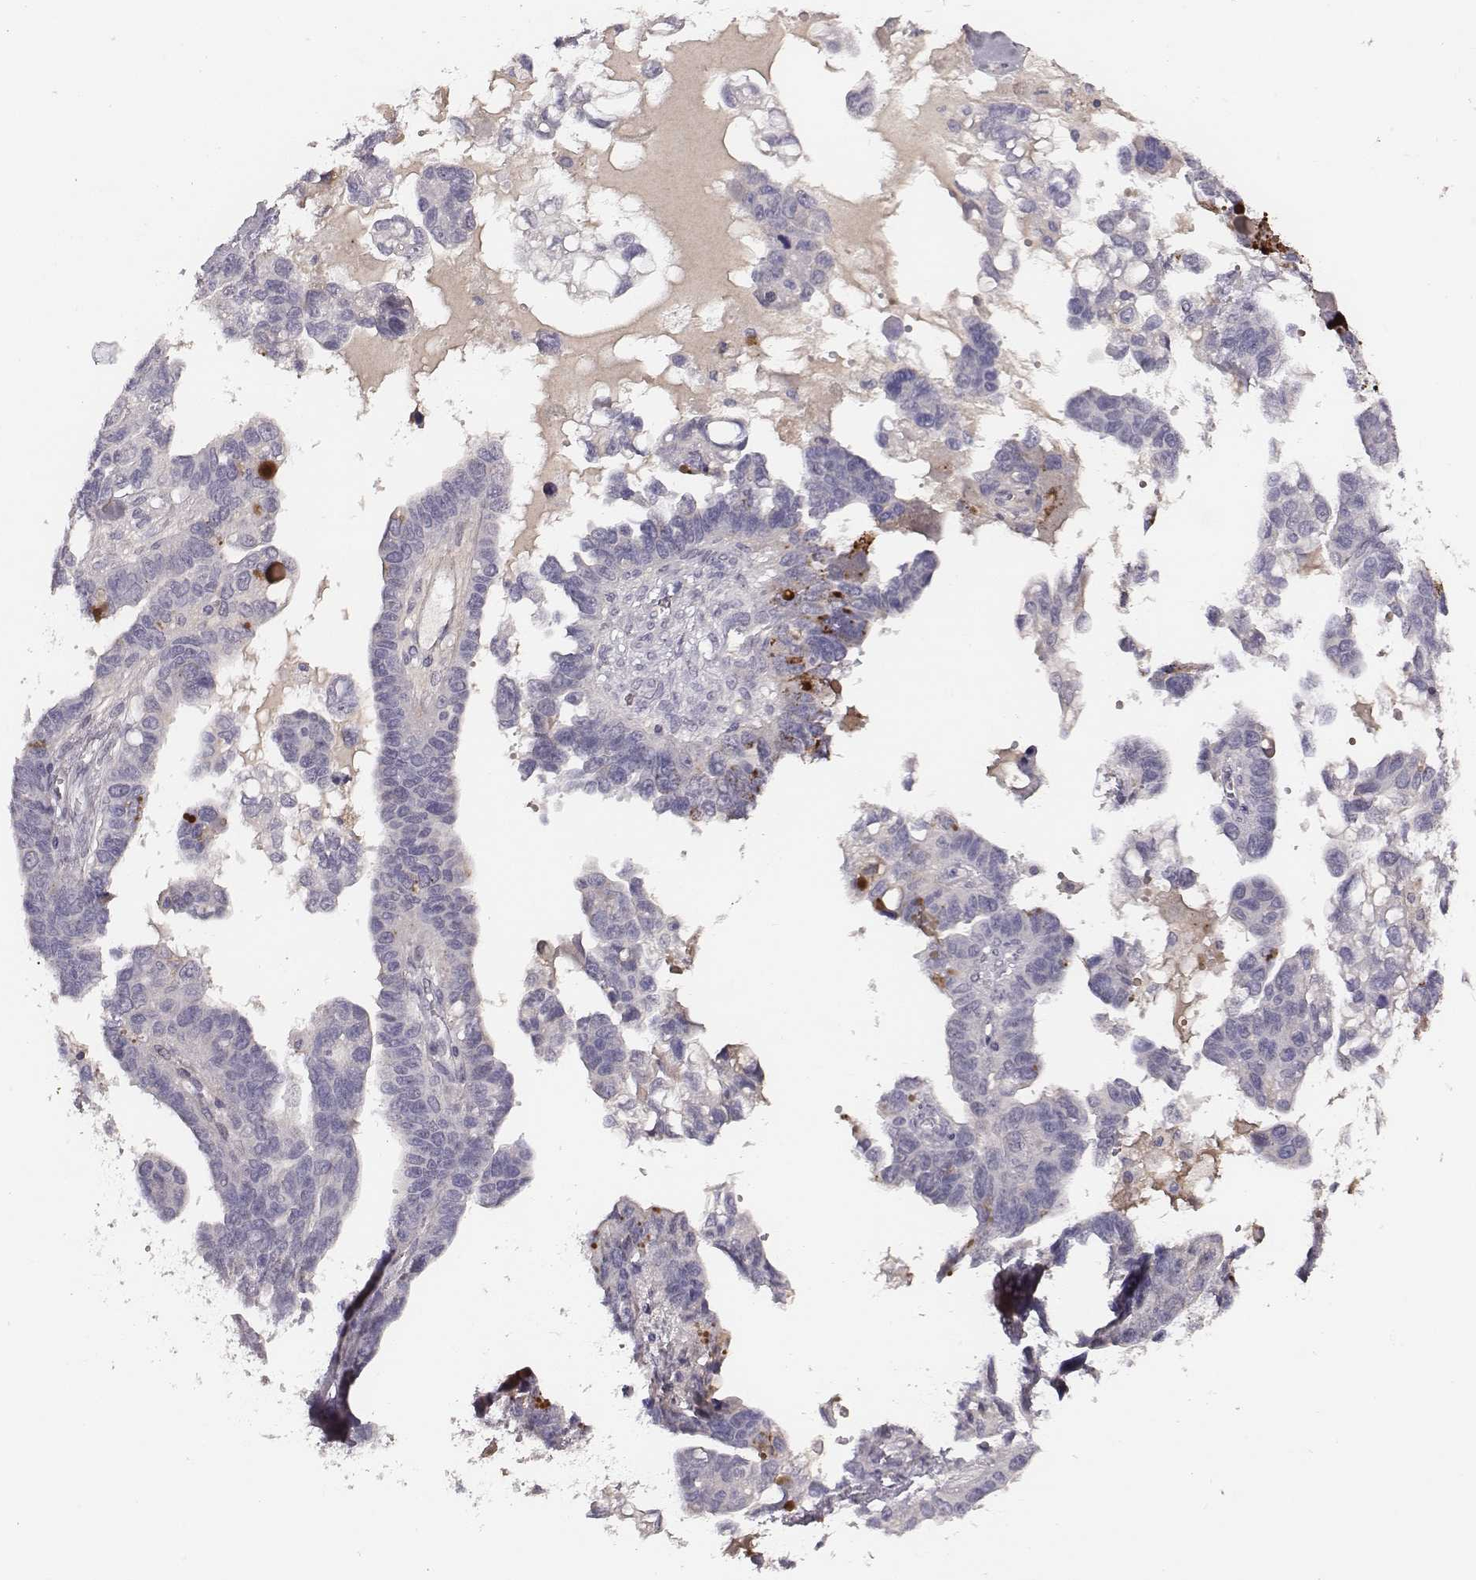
{"staining": {"intensity": "negative", "quantity": "none", "location": "none"}, "tissue": "ovarian cancer", "cell_type": "Tumor cells", "image_type": "cancer", "snomed": [{"axis": "morphology", "description": "Cystadenocarcinoma, serous, NOS"}, {"axis": "topography", "description": "Ovary"}], "caption": "DAB immunohistochemical staining of human serous cystadenocarcinoma (ovarian) shows no significant expression in tumor cells.", "gene": "SLC22A6", "patient": {"sex": "female", "age": 69}}